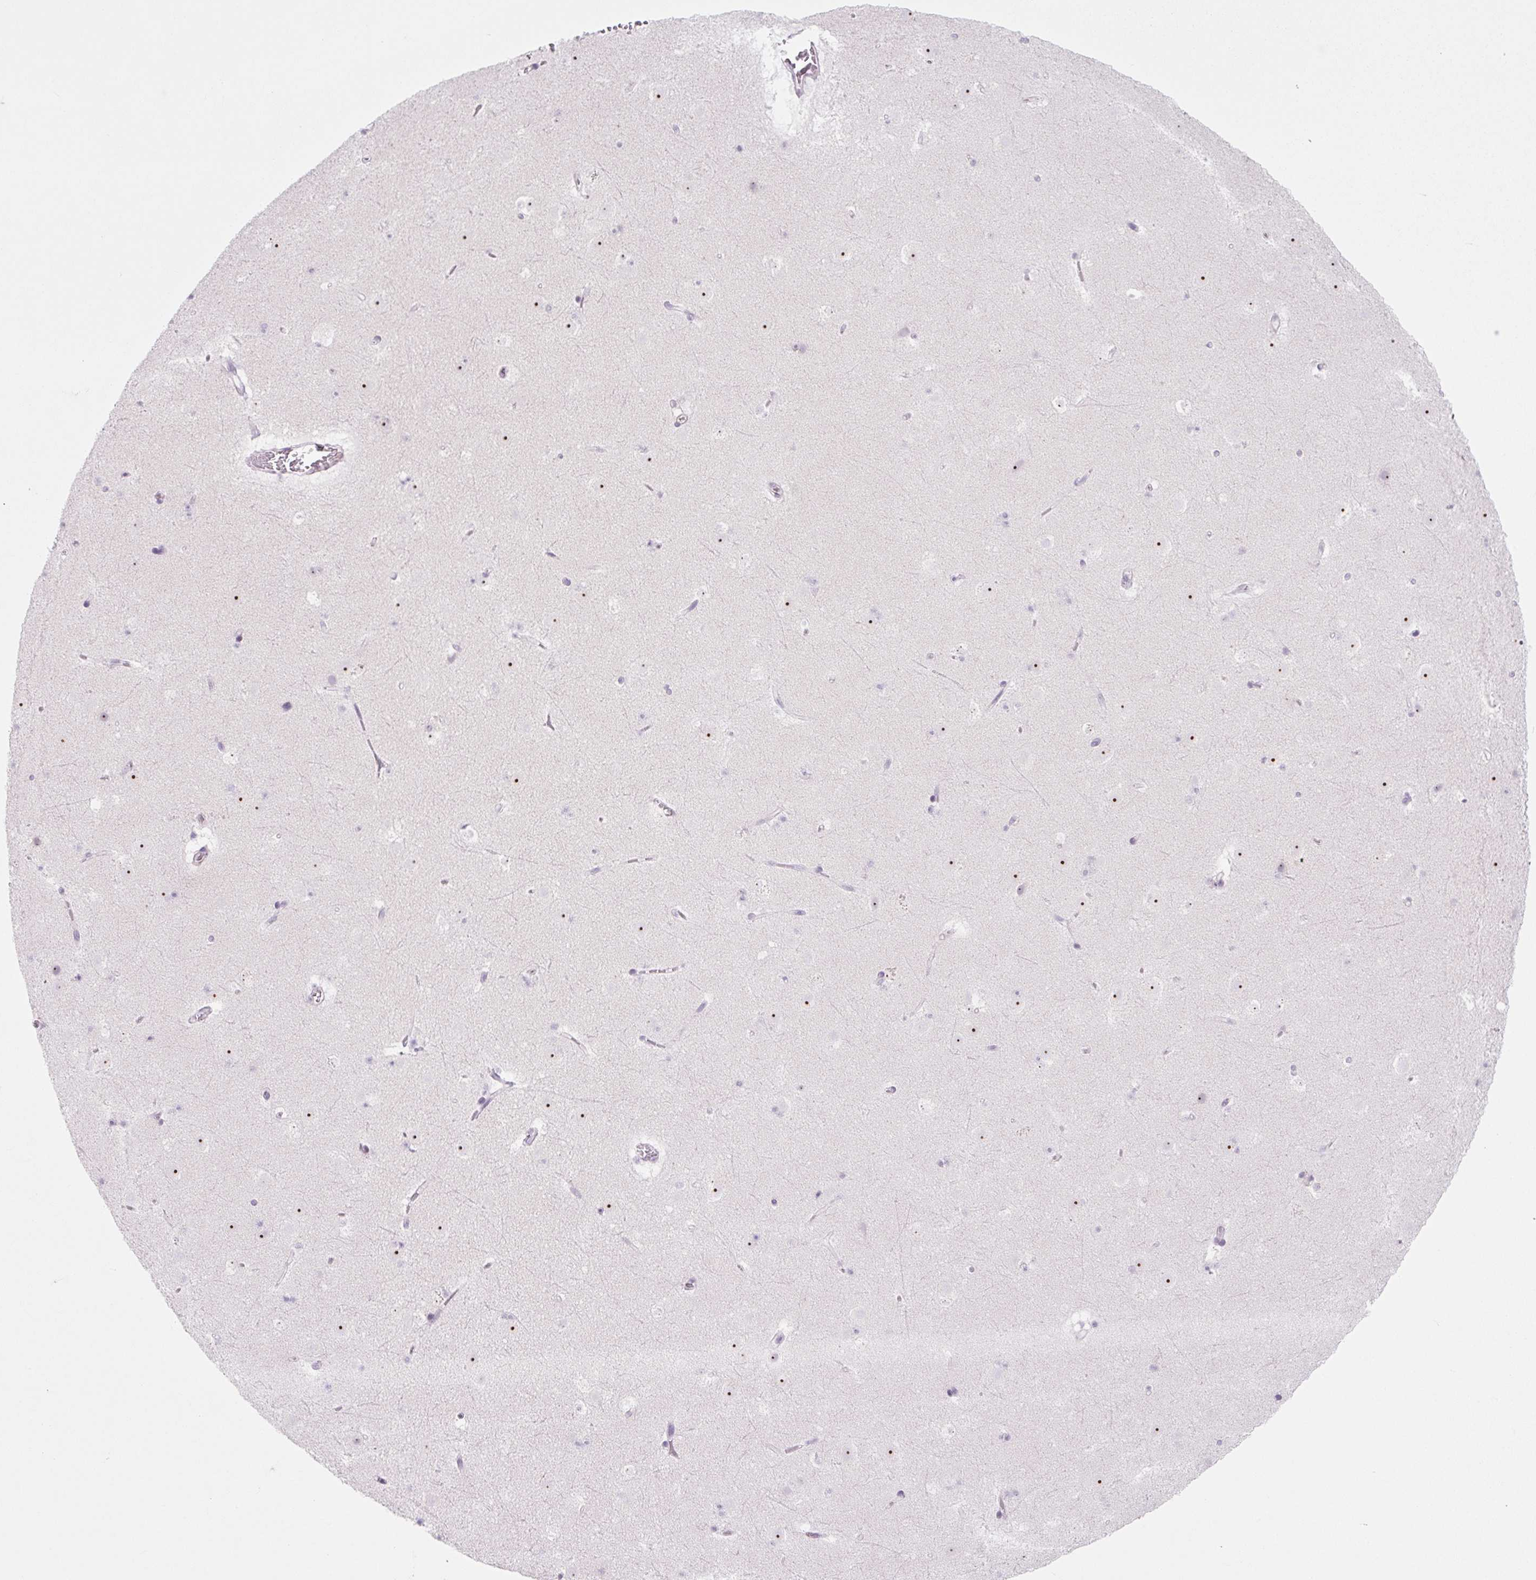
{"staining": {"intensity": "negative", "quantity": "none", "location": "none"}, "tissue": "caudate", "cell_type": "Glial cells", "image_type": "normal", "snomed": [{"axis": "morphology", "description": "Normal tissue, NOS"}, {"axis": "topography", "description": "Lateral ventricle wall"}], "caption": "Glial cells show no significant protein staining in unremarkable caudate.", "gene": "RRS1", "patient": {"sex": "male", "age": 37}}